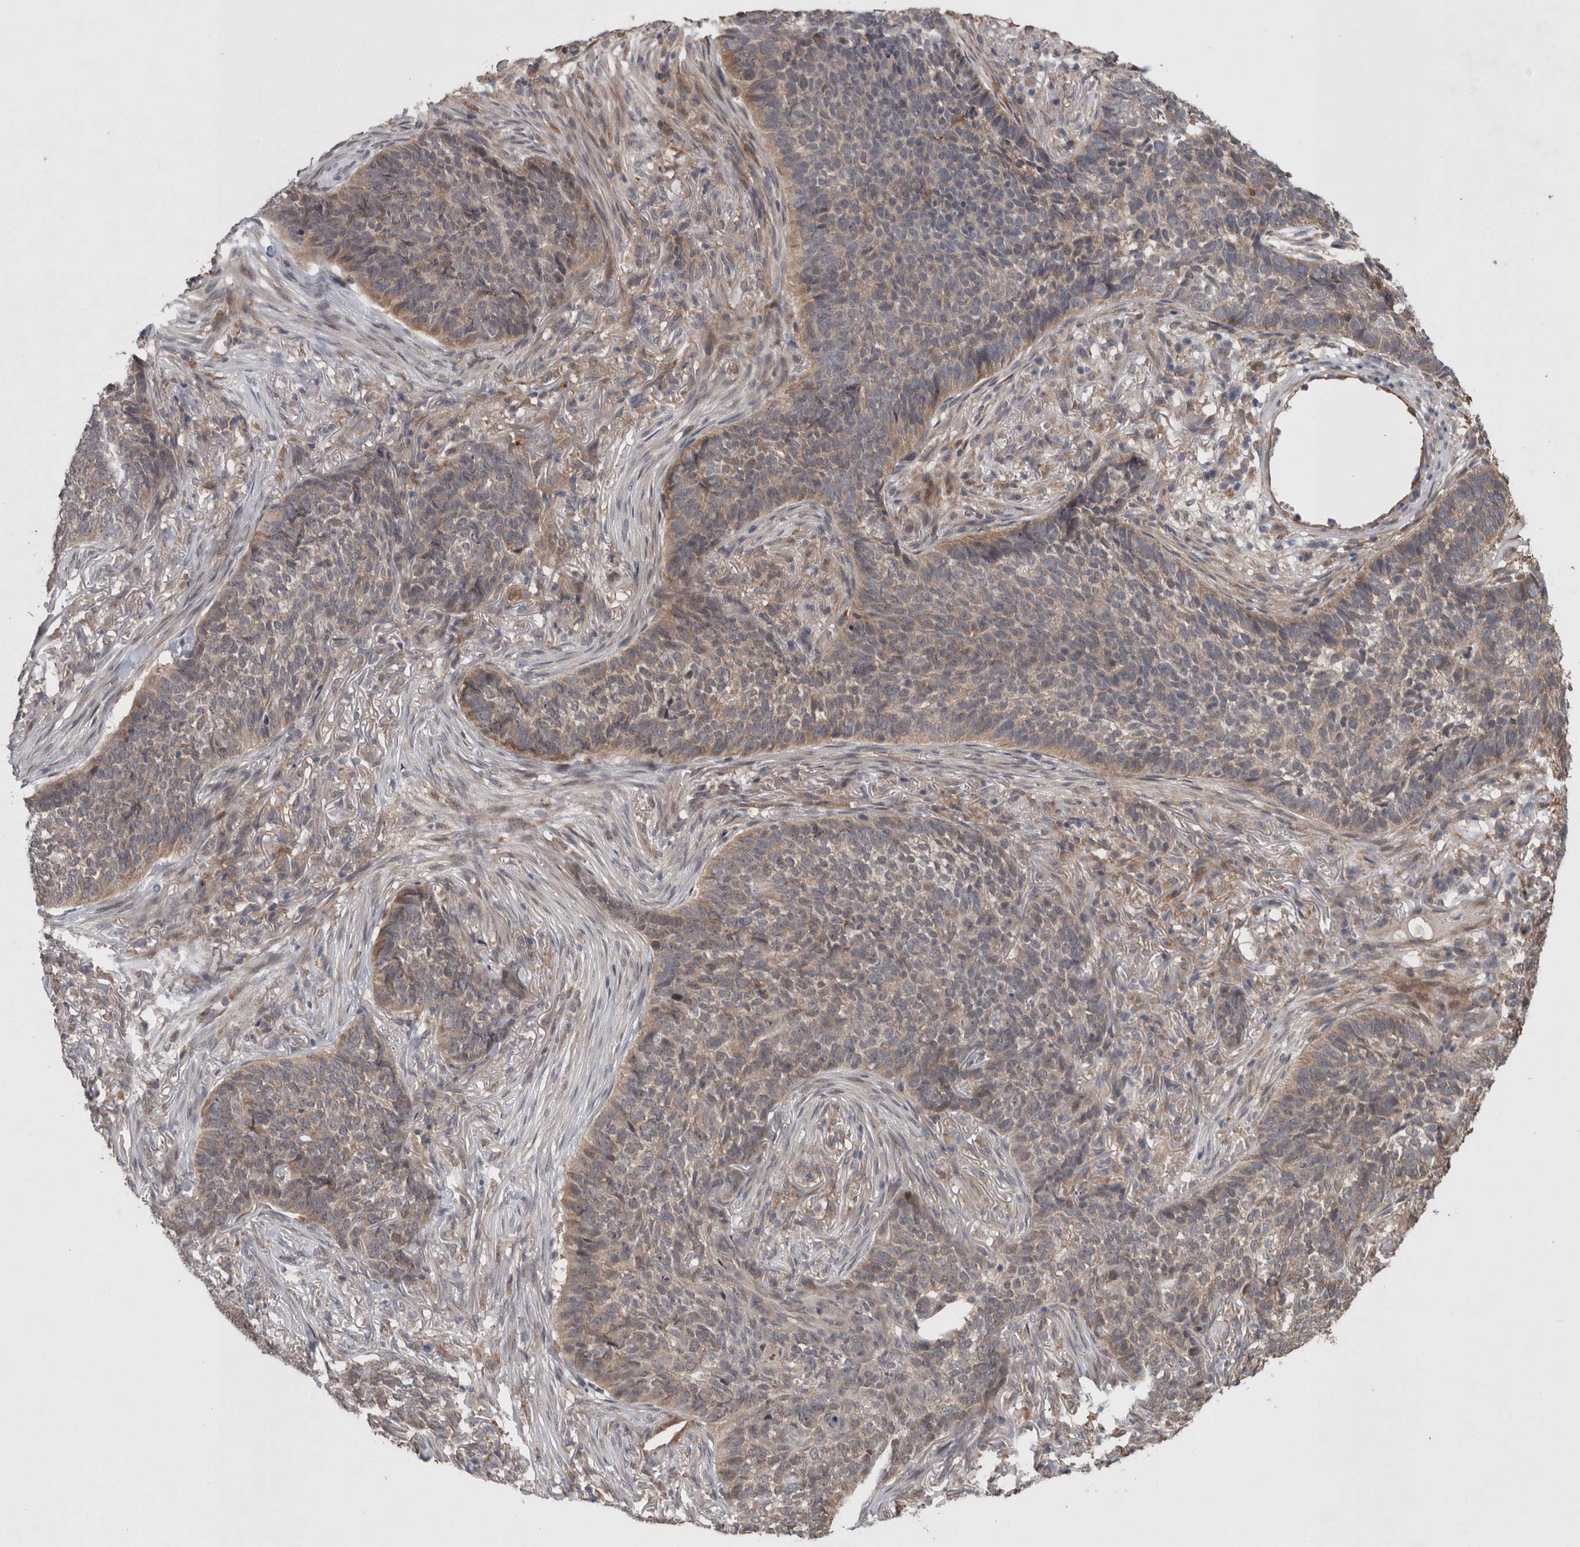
{"staining": {"intensity": "weak", "quantity": ">75%", "location": "cytoplasmic/membranous"}, "tissue": "skin cancer", "cell_type": "Tumor cells", "image_type": "cancer", "snomed": [{"axis": "morphology", "description": "Basal cell carcinoma"}, {"axis": "topography", "description": "Skin"}], "caption": "This is a micrograph of immunohistochemistry staining of skin cancer, which shows weak staining in the cytoplasmic/membranous of tumor cells.", "gene": "GIMAP6", "patient": {"sex": "male", "age": 85}}